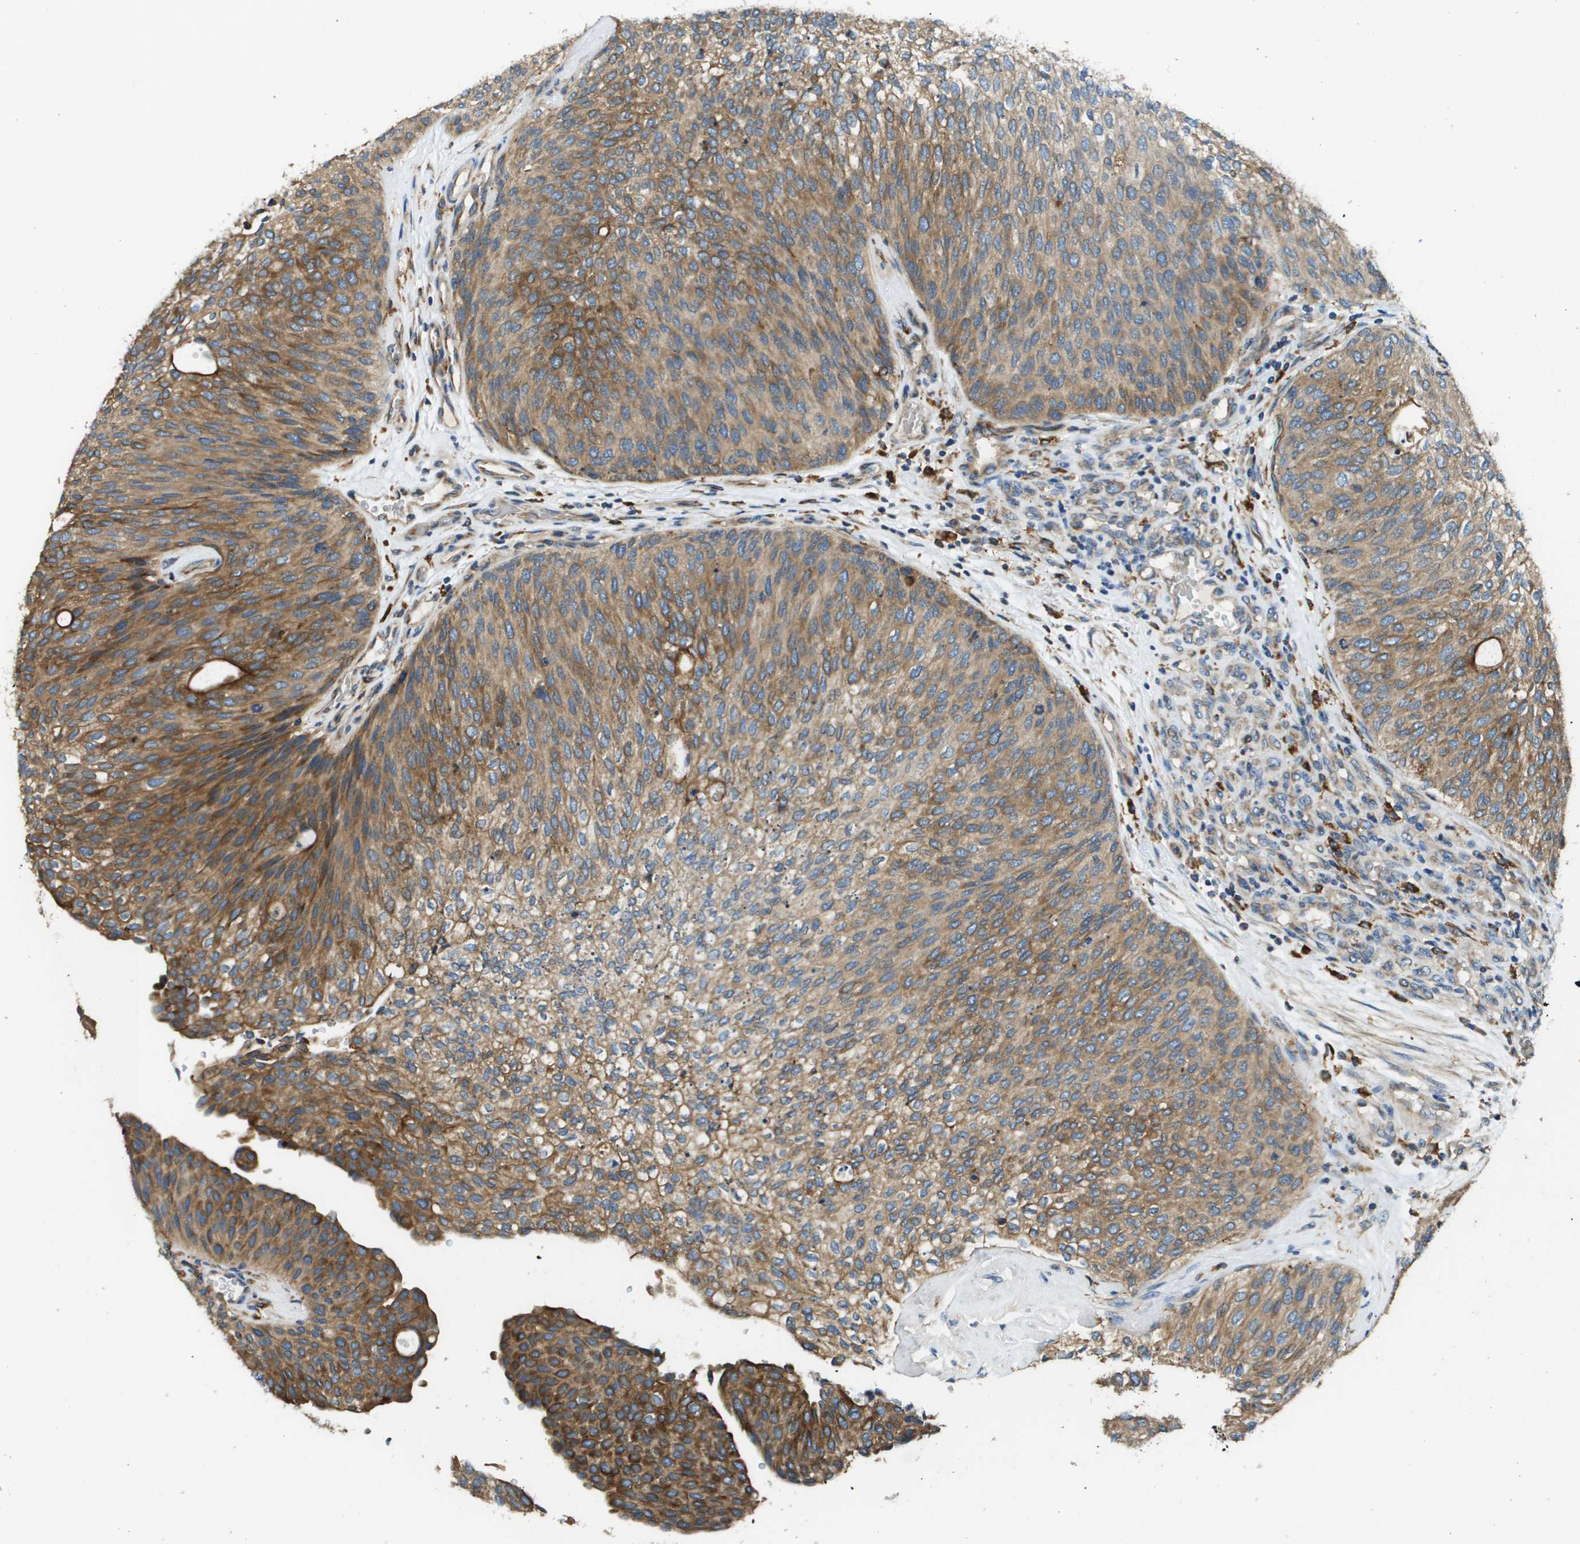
{"staining": {"intensity": "moderate", "quantity": ">75%", "location": "cytoplasmic/membranous"}, "tissue": "urothelial cancer", "cell_type": "Tumor cells", "image_type": "cancer", "snomed": [{"axis": "morphology", "description": "Urothelial carcinoma, Low grade"}, {"axis": "topography", "description": "Urinary bladder"}], "caption": "This is an image of immunohistochemistry (IHC) staining of urothelial carcinoma (low-grade), which shows moderate expression in the cytoplasmic/membranous of tumor cells.", "gene": "CNPY3", "patient": {"sex": "female", "age": 79}}